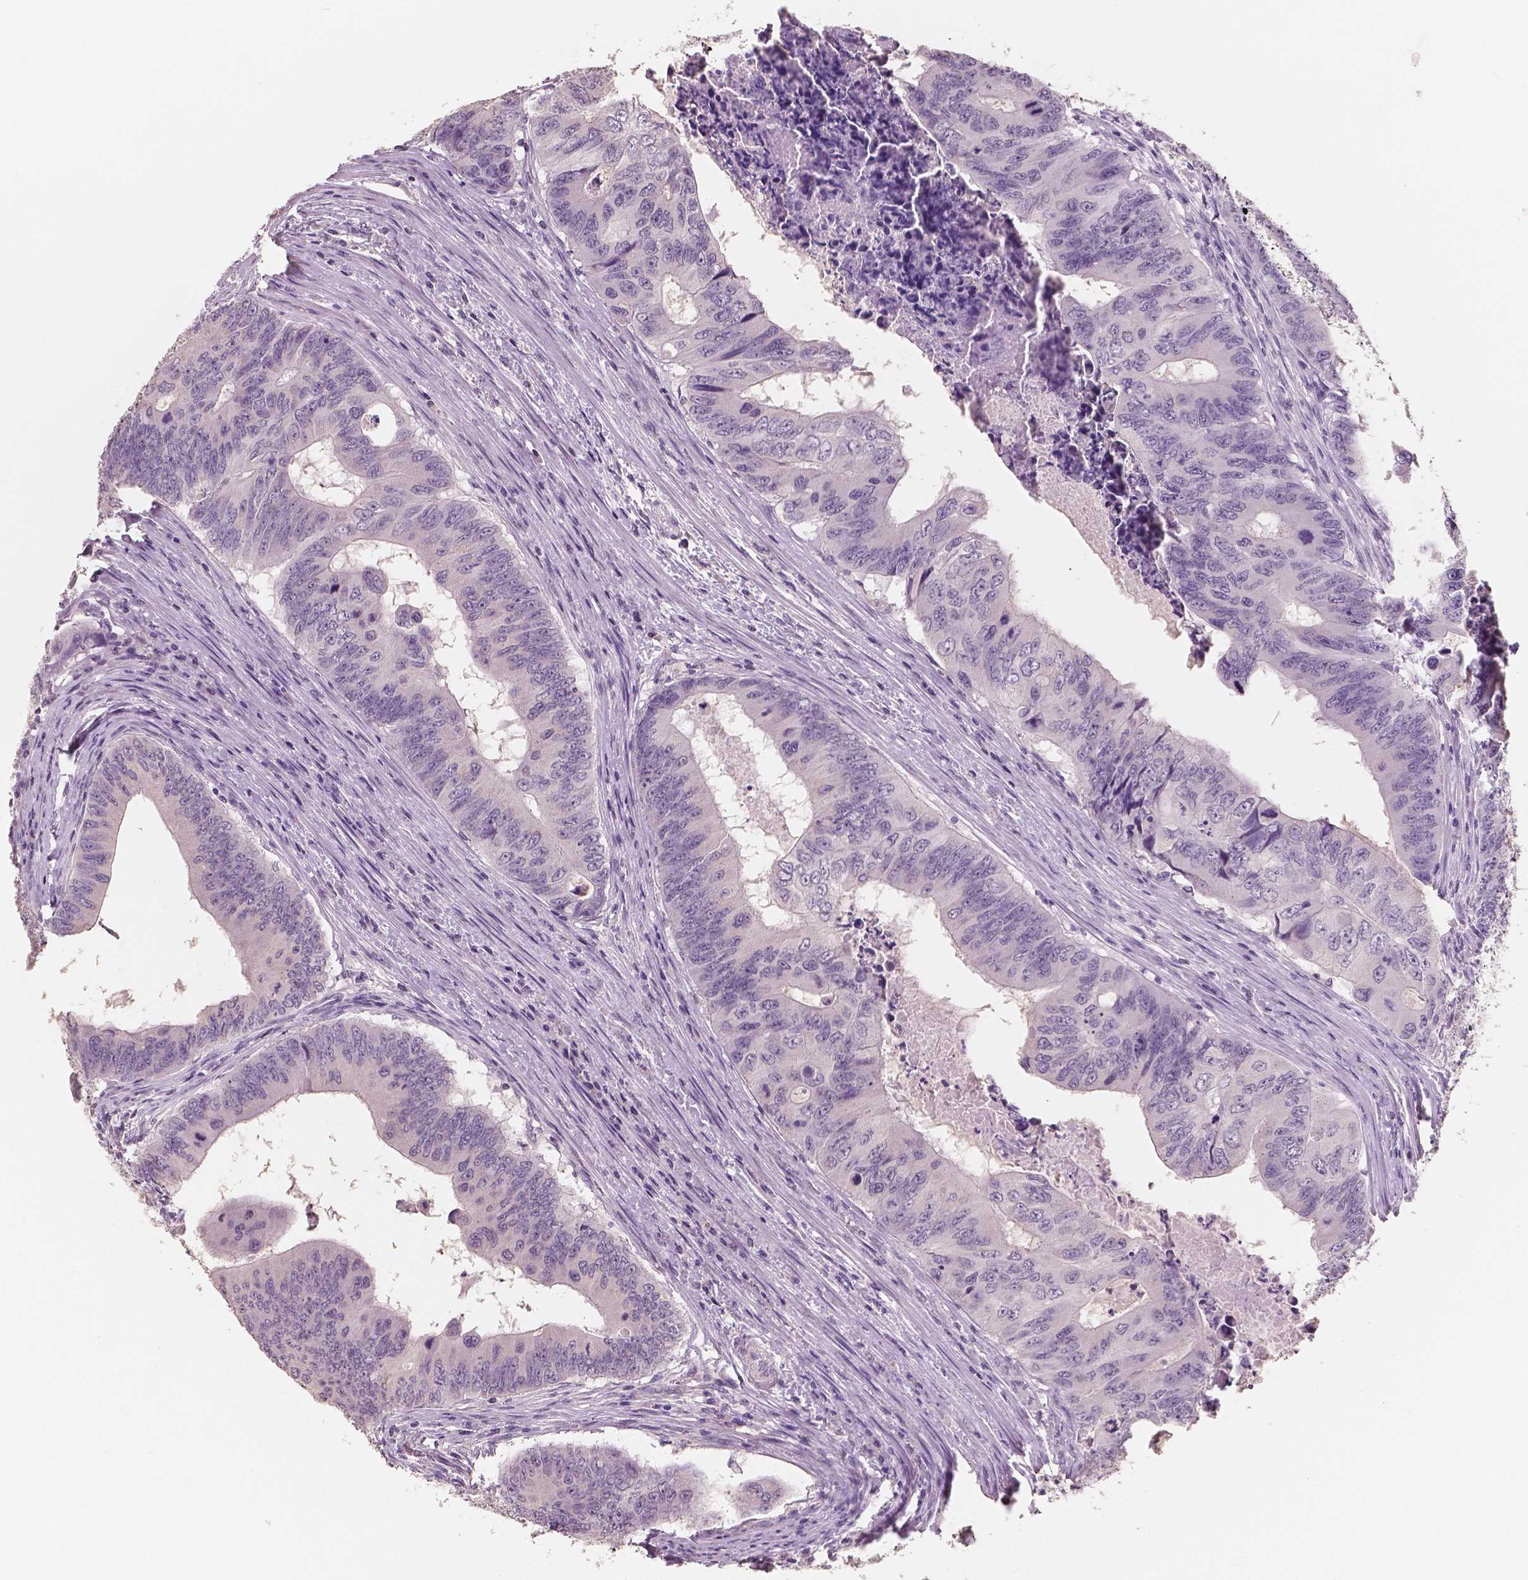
{"staining": {"intensity": "negative", "quantity": "none", "location": "none"}, "tissue": "colorectal cancer", "cell_type": "Tumor cells", "image_type": "cancer", "snomed": [{"axis": "morphology", "description": "Adenocarcinoma, NOS"}, {"axis": "topography", "description": "Colon"}], "caption": "Photomicrograph shows no significant protein expression in tumor cells of colorectal cancer.", "gene": "NECAB1", "patient": {"sex": "male", "age": 53}}